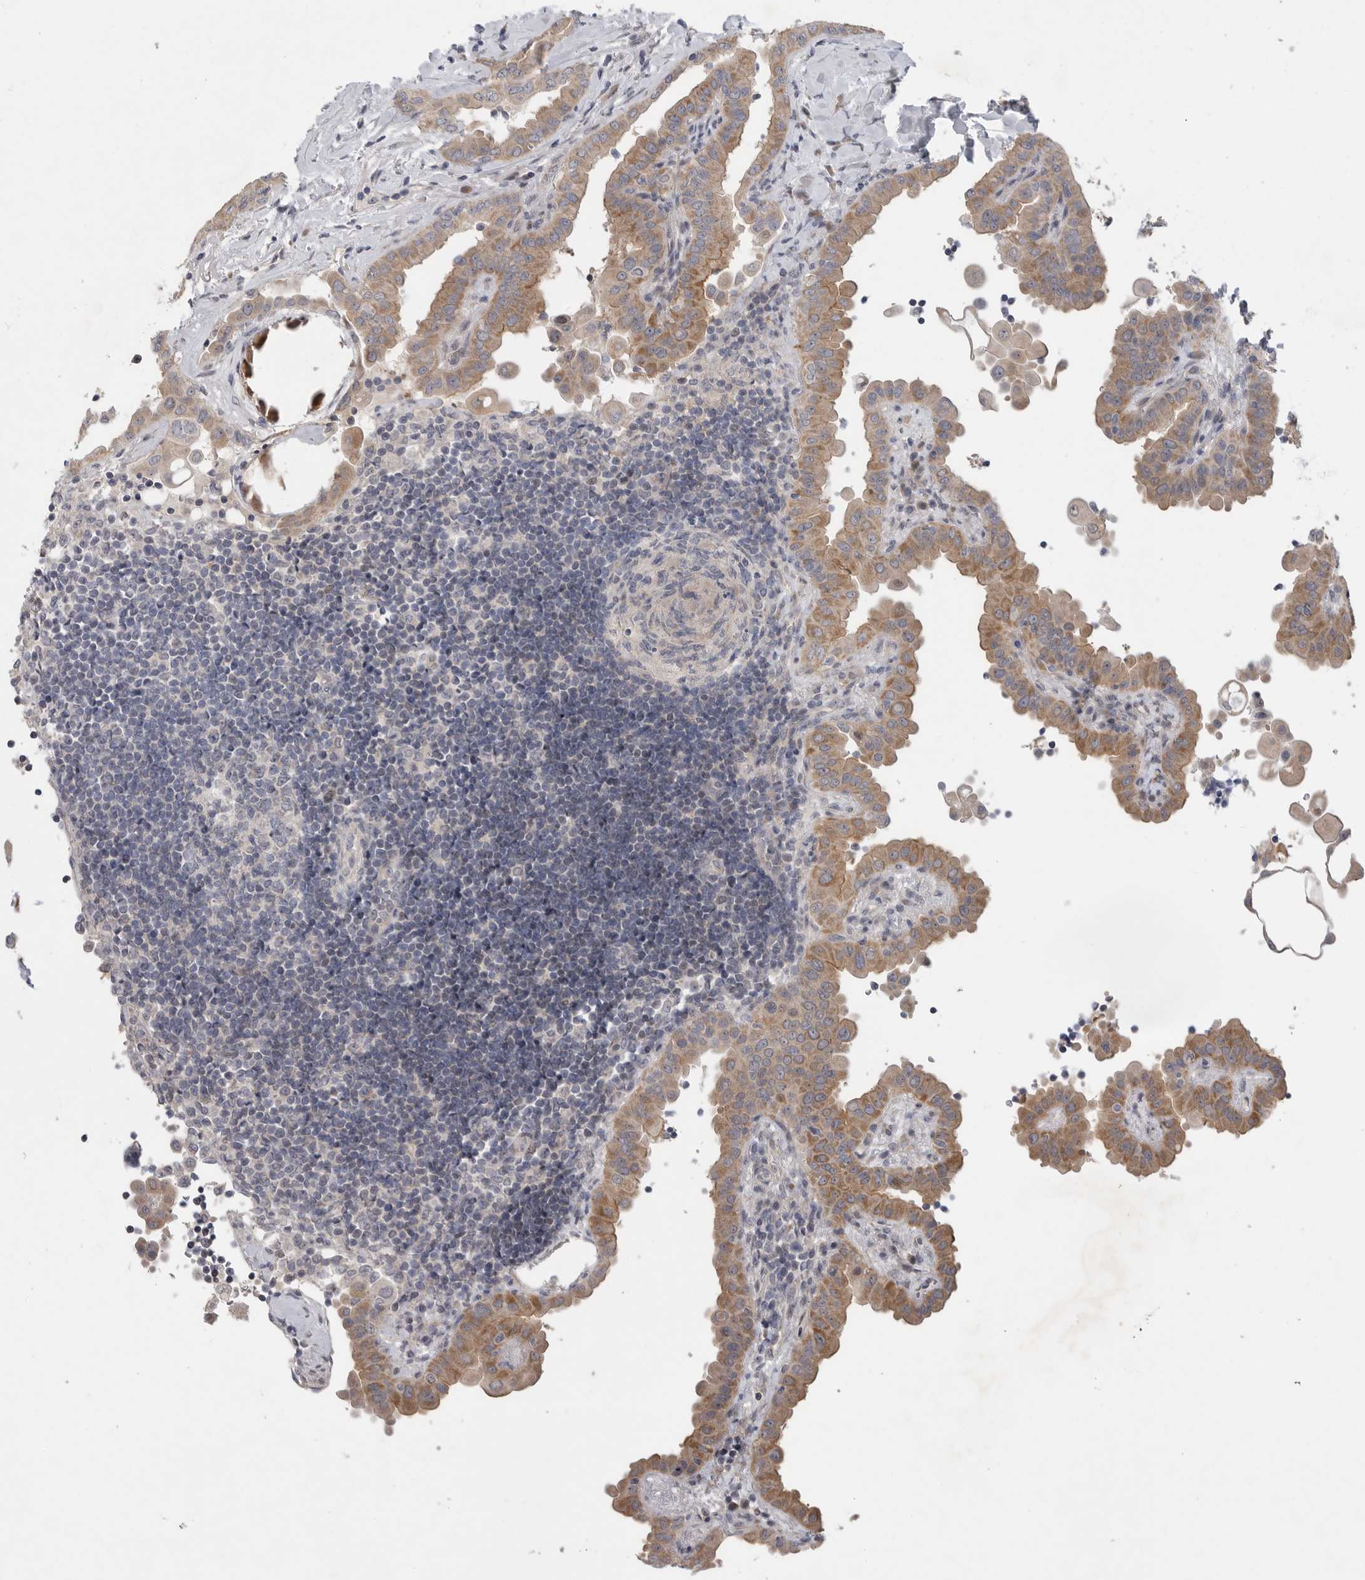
{"staining": {"intensity": "moderate", "quantity": ">75%", "location": "cytoplasmic/membranous"}, "tissue": "thyroid cancer", "cell_type": "Tumor cells", "image_type": "cancer", "snomed": [{"axis": "morphology", "description": "Papillary adenocarcinoma, NOS"}, {"axis": "topography", "description": "Thyroid gland"}], "caption": "The image displays staining of thyroid papillary adenocarcinoma, revealing moderate cytoplasmic/membranous protein staining (brown color) within tumor cells.", "gene": "FBXO43", "patient": {"sex": "male", "age": 33}}